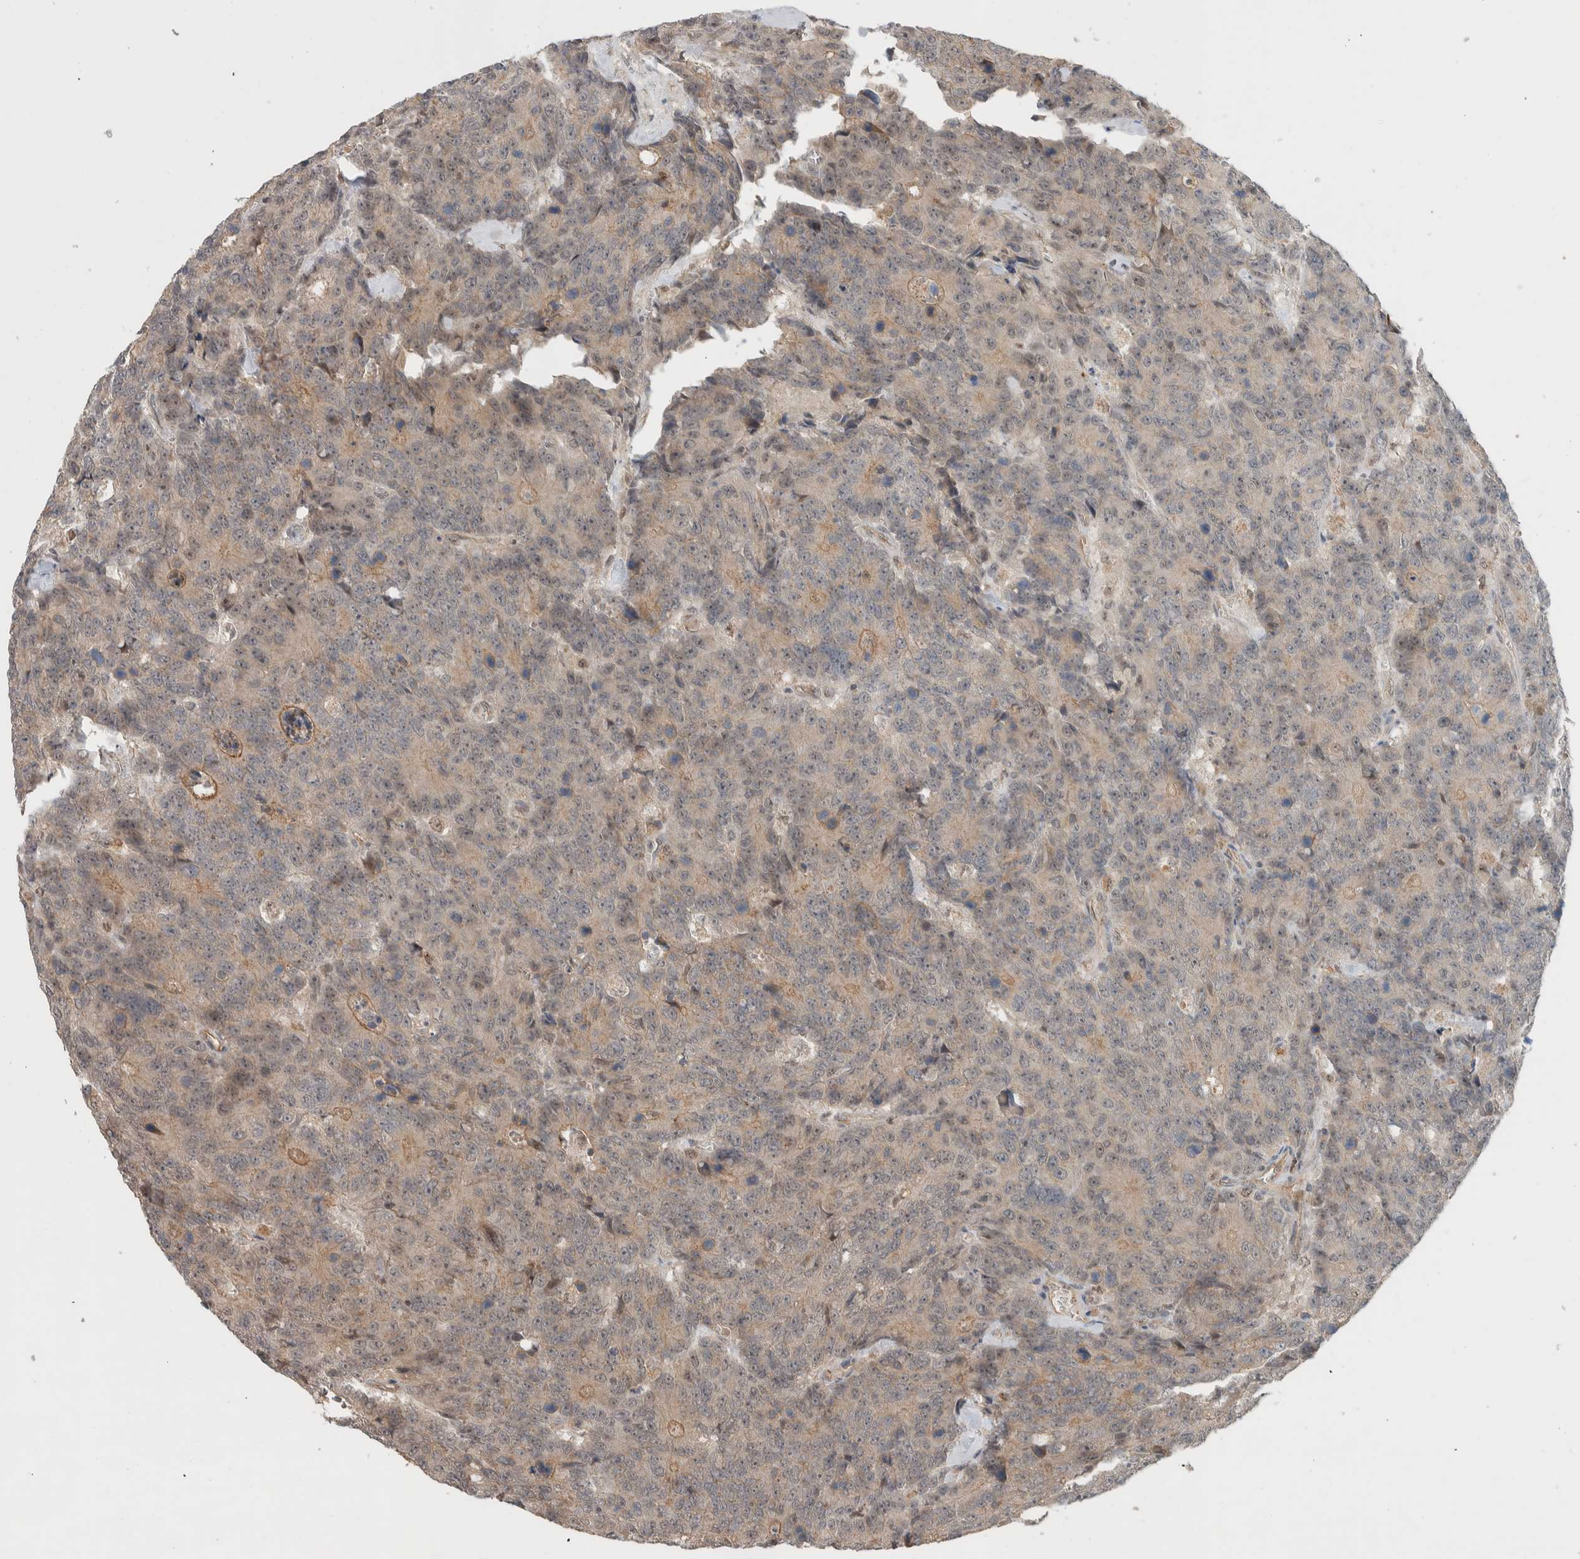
{"staining": {"intensity": "weak", "quantity": "<25%", "location": "cytoplasmic/membranous,nuclear"}, "tissue": "colorectal cancer", "cell_type": "Tumor cells", "image_type": "cancer", "snomed": [{"axis": "morphology", "description": "Adenocarcinoma, NOS"}, {"axis": "topography", "description": "Colon"}], "caption": "An IHC photomicrograph of colorectal adenocarcinoma is shown. There is no staining in tumor cells of colorectal adenocarcinoma. Brightfield microscopy of immunohistochemistry stained with DAB (brown) and hematoxylin (blue), captured at high magnification.", "gene": "DEPTOR", "patient": {"sex": "female", "age": 86}}